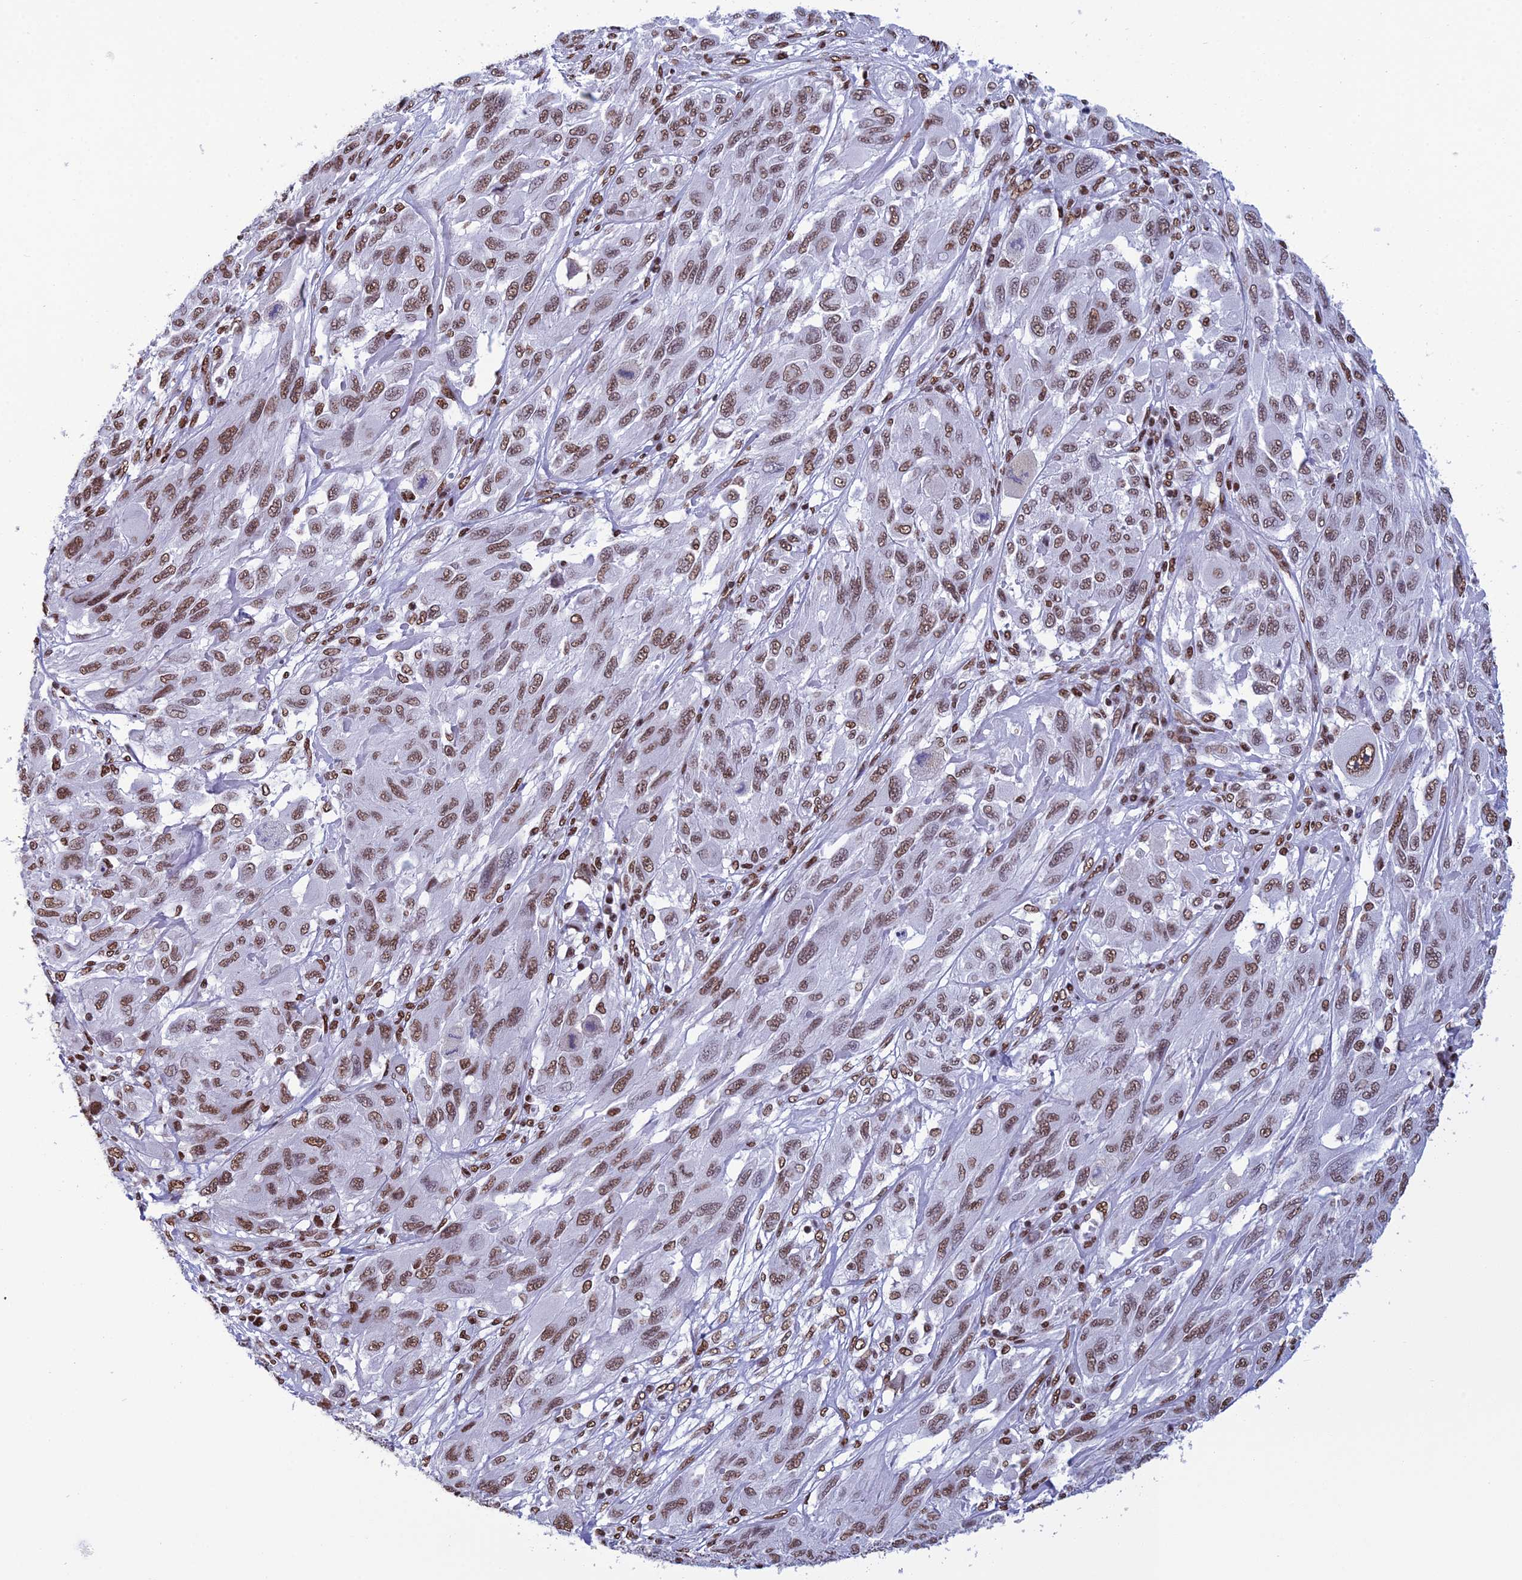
{"staining": {"intensity": "moderate", "quantity": ">75%", "location": "nuclear"}, "tissue": "melanoma", "cell_type": "Tumor cells", "image_type": "cancer", "snomed": [{"axis": "morphology", "description": "Malignant melanoma, NOS"}, {"axis": "topography", "description": "Skin"}], "caption": "DAB (3,3'-diaminobenzidine) immunohistochemical staining of human melanoma exhibits moderate nuclear protein expression in approximately >75% of tumor cells. (DAB IHC, brown staining for protein, blue staining for nuclei).", "gene": "PRAMEF12", "patient": {"sex": "female", "age": 91}}